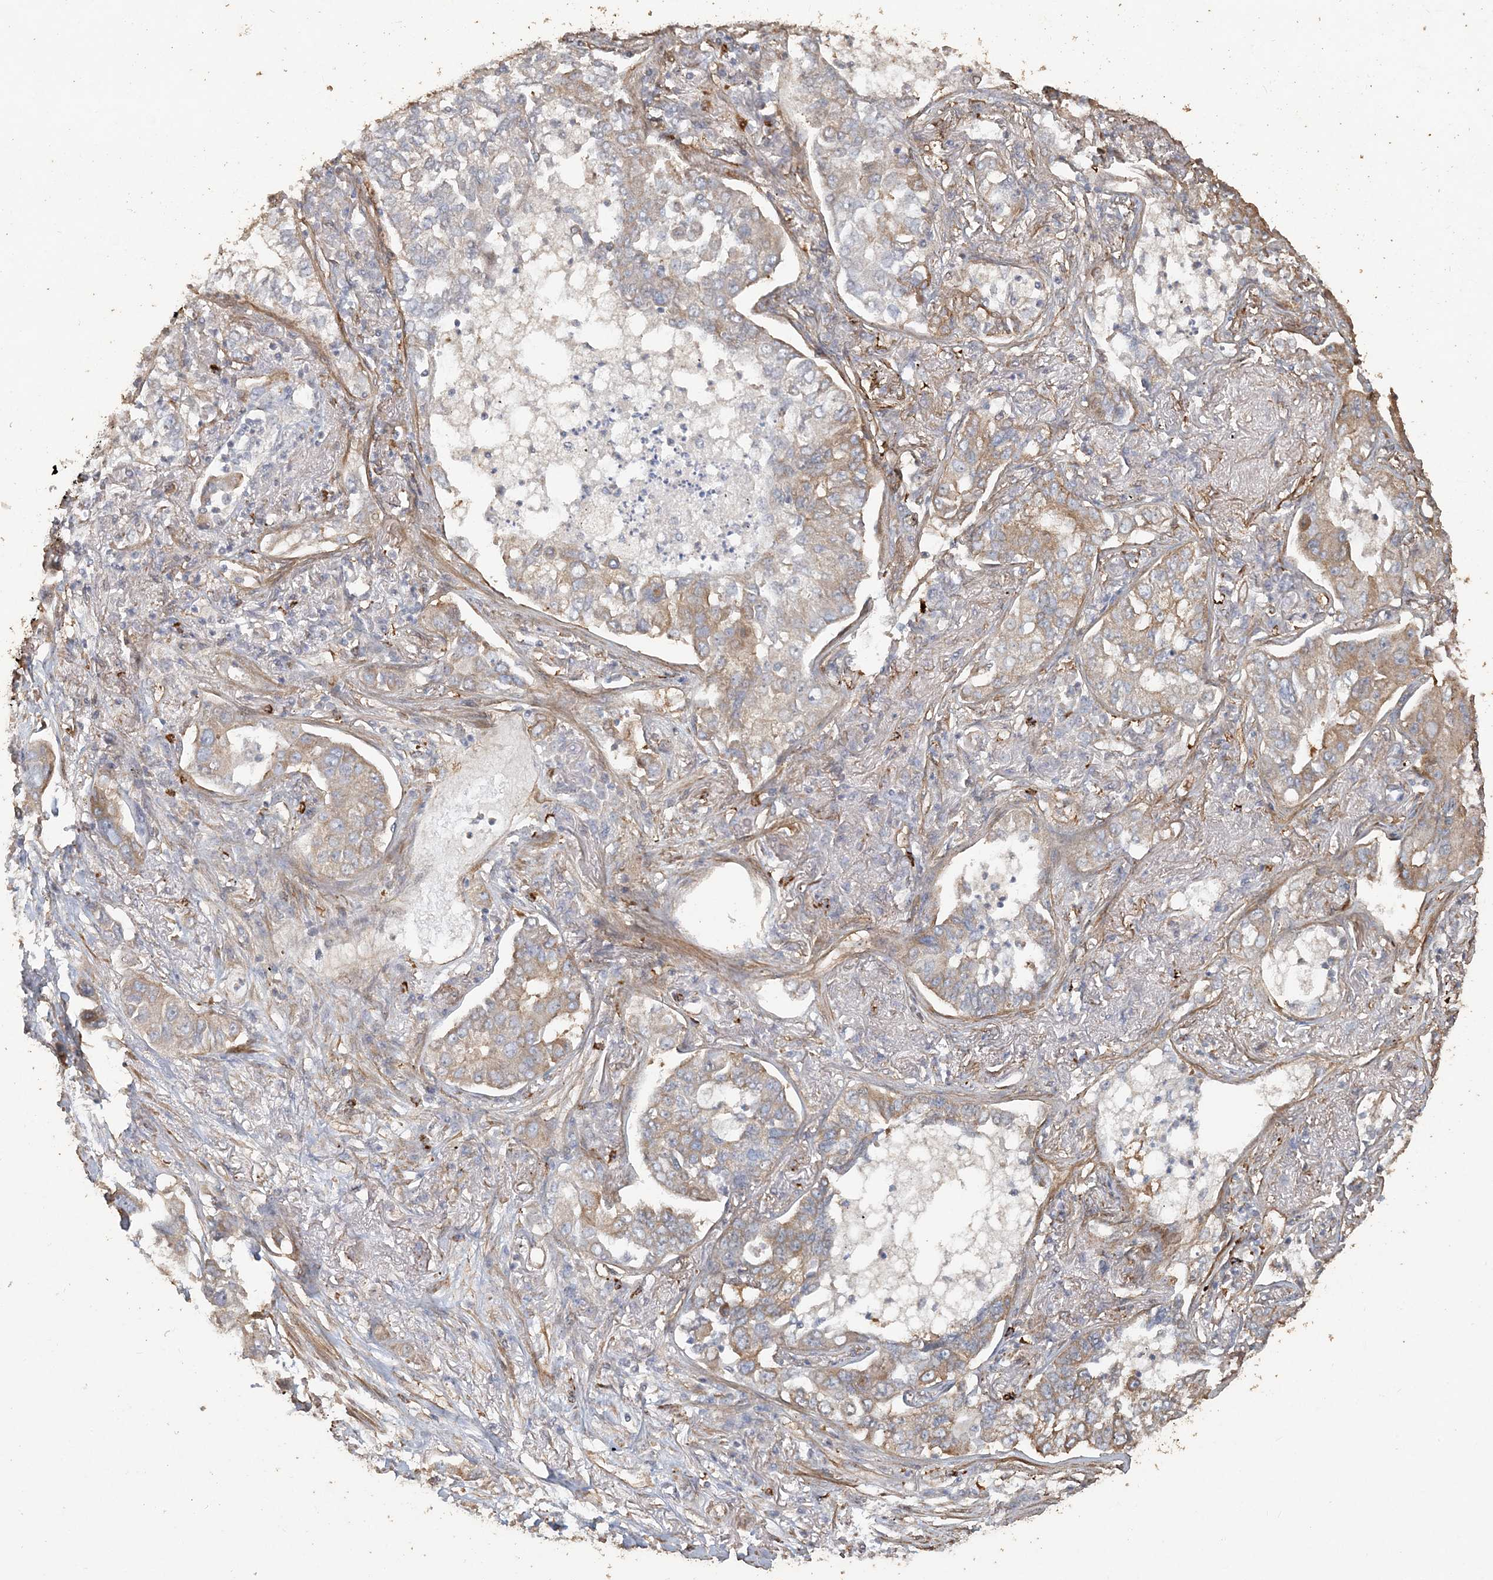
{"staining": {"intensity": "moderate", "quantity": "25%-75%", "location": "cytoplasmic/membranous"}, "tissue": "lung cancer", "cell_type": "Tumor cells", "image_type": "cancer", "snomed": [{"axis": "morphology", "description": "Adenocarcinoma, NOS"}, {"axis": "topography", "description": "Lung"}], "caption": "Lung cancer tissue displays moderate cytoplasmic/membranous expression in approximately 25%-75% of tumor cells Immunohistochemistry stains the protein in brown and the nuclei are stained blue.", "gene": "RNF145", "patient": {"sex": "male", "age": 49}}